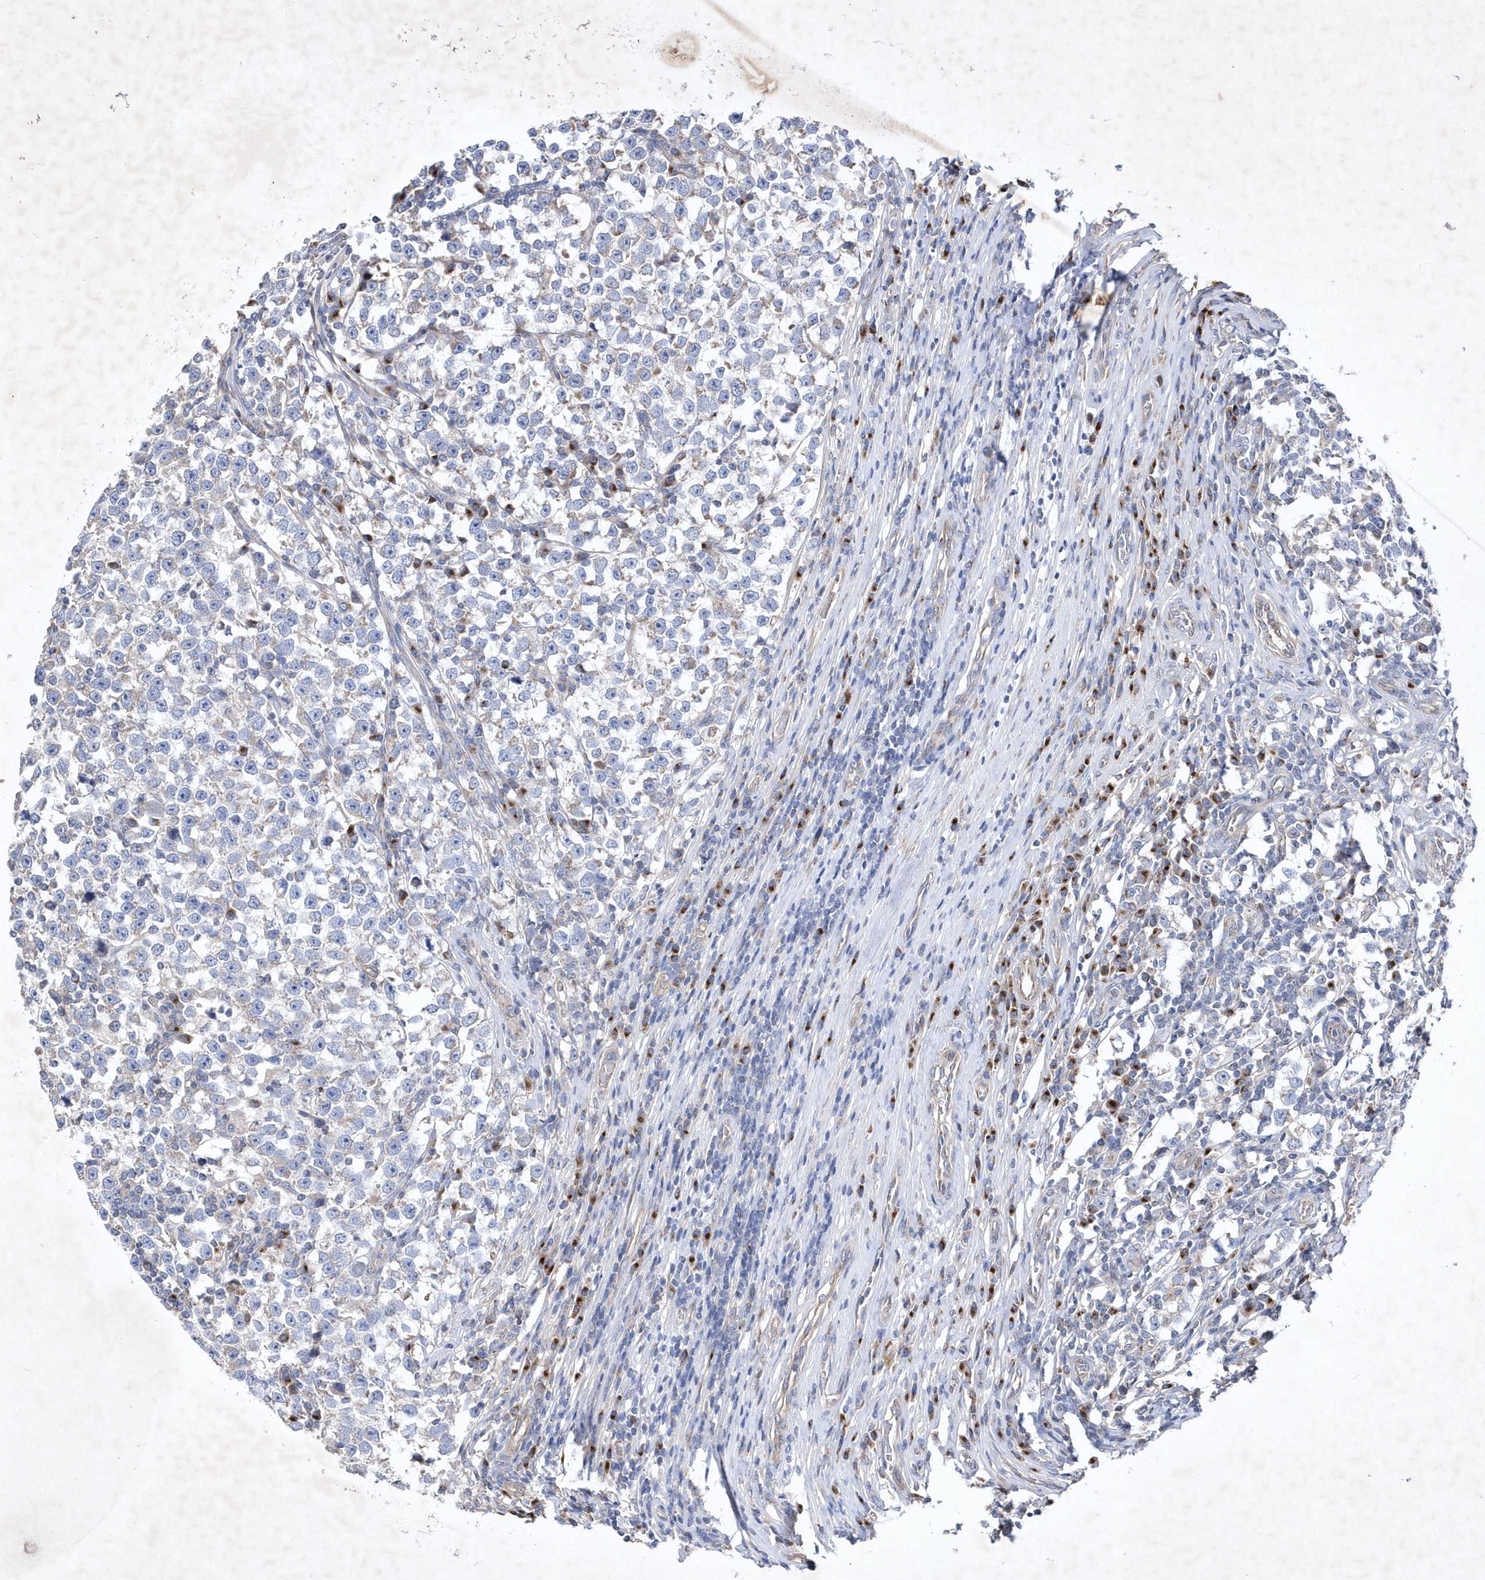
{"staining": {"intensity": "negative", "quantity": "none", "location": "none"}, "tissue": "testis cancer", "cell_type": "Tumor cells", "image_type": "cancer", "snomed": [{"axis": "morphology", "description": "Normal tissue, NOS"}, {"axis": "morphology", "description": "Seminoma, NOS"}, {"axis": "topography", "description": "Testis"}], "caption": "IHC of human testis cancer demonstrates no staining in tumor cells. (DAB (3,3'-diaminobenzidine) immunohistochemistry (IHC) visualized using brightfield microscopy, high magnification).", "gene": "METTL8", "patient": {"sex": "male", "age": 43}}